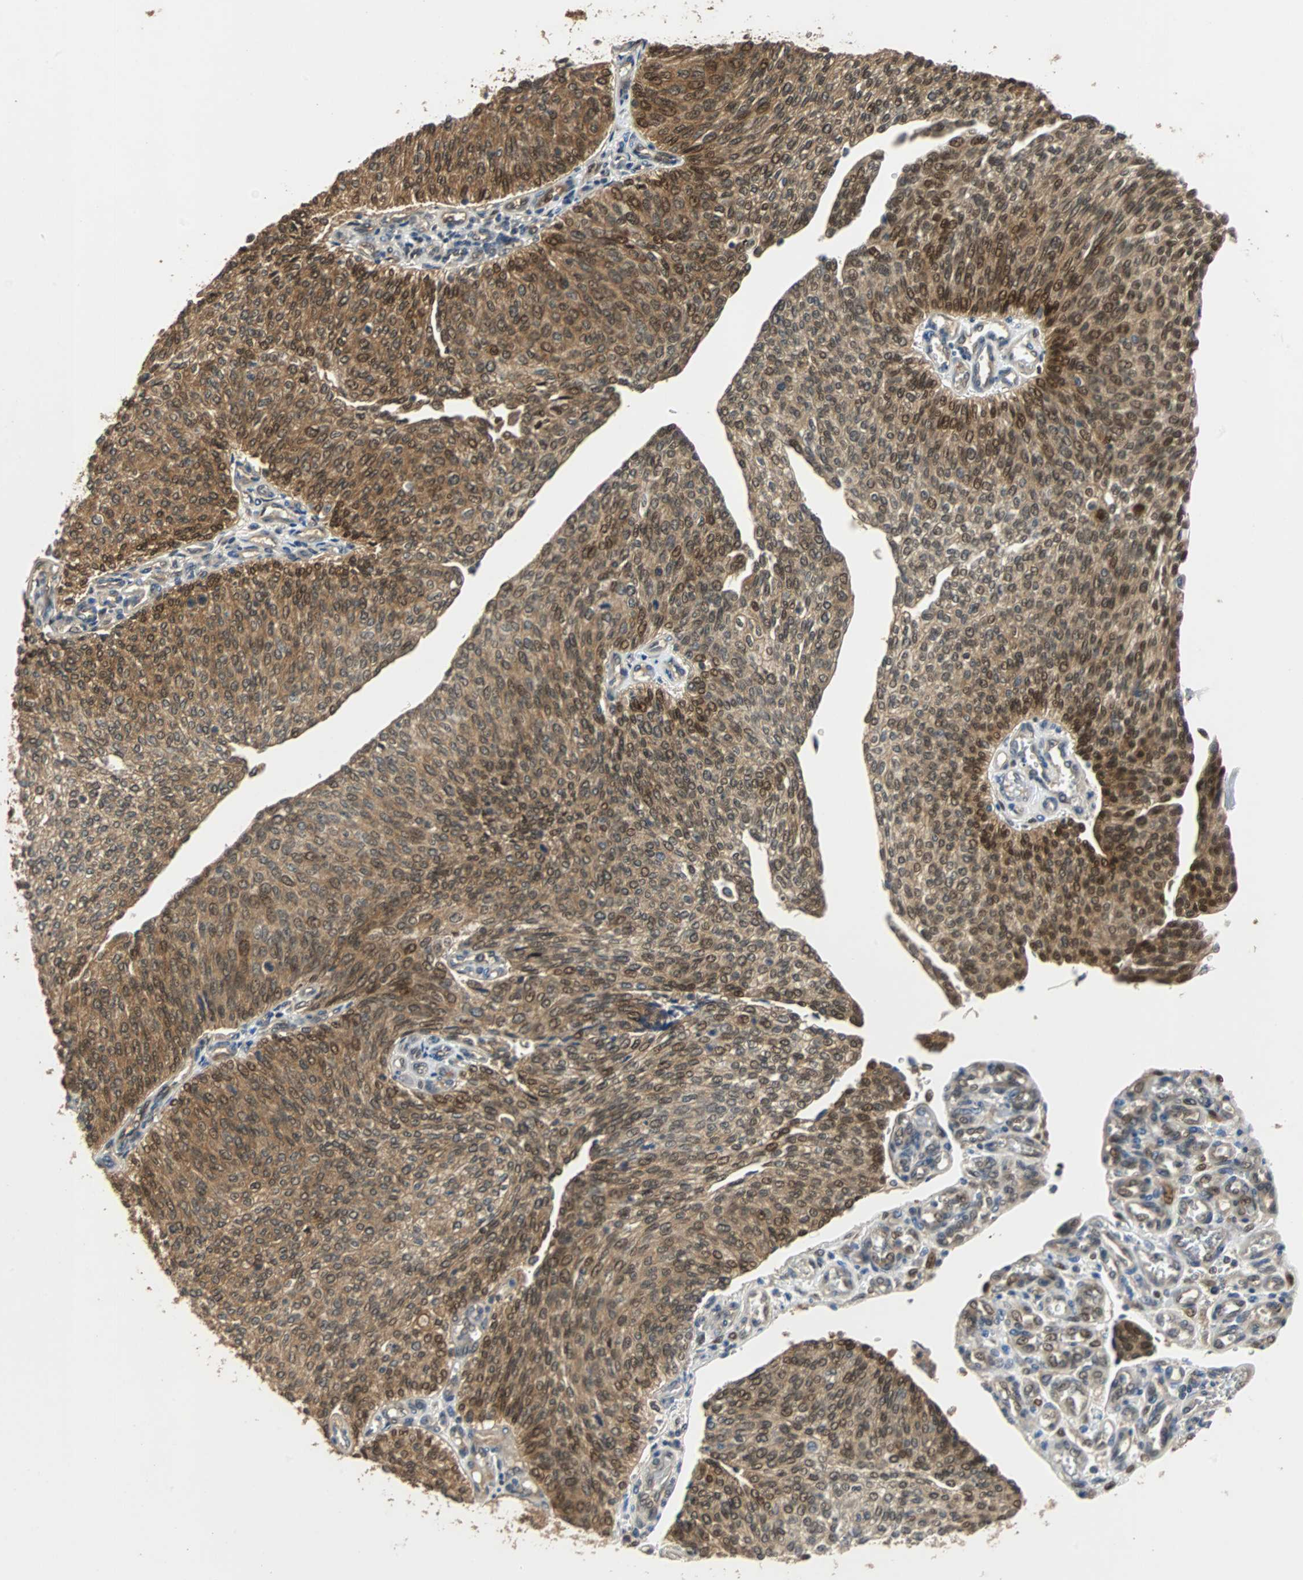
{"staining": {"intensity": "moderate", "quantity": ">75%", "location": "cytoplasmic/membranous,nuclear"}, "tissue": "urothelial cancer", "cell_type": "Tumor cells", "image_type": "cancer", "snomed": [{"axis": "morphology", "description": "Urothelial carcinoma, Low grade"}, {"axis": "topography", "description": "Urinary bladder"}], "caption": "Urothelial carcinoma (low-grade) tissue exhibits moderate cytoplasmic/membranous and nuclear staining in approximately >75% of tumor cells (brown staining indicates protein expression, while blue staining denotes nuclei).", "gene": "PRDX6", "patient": {"sex": "female", "age": 79}}